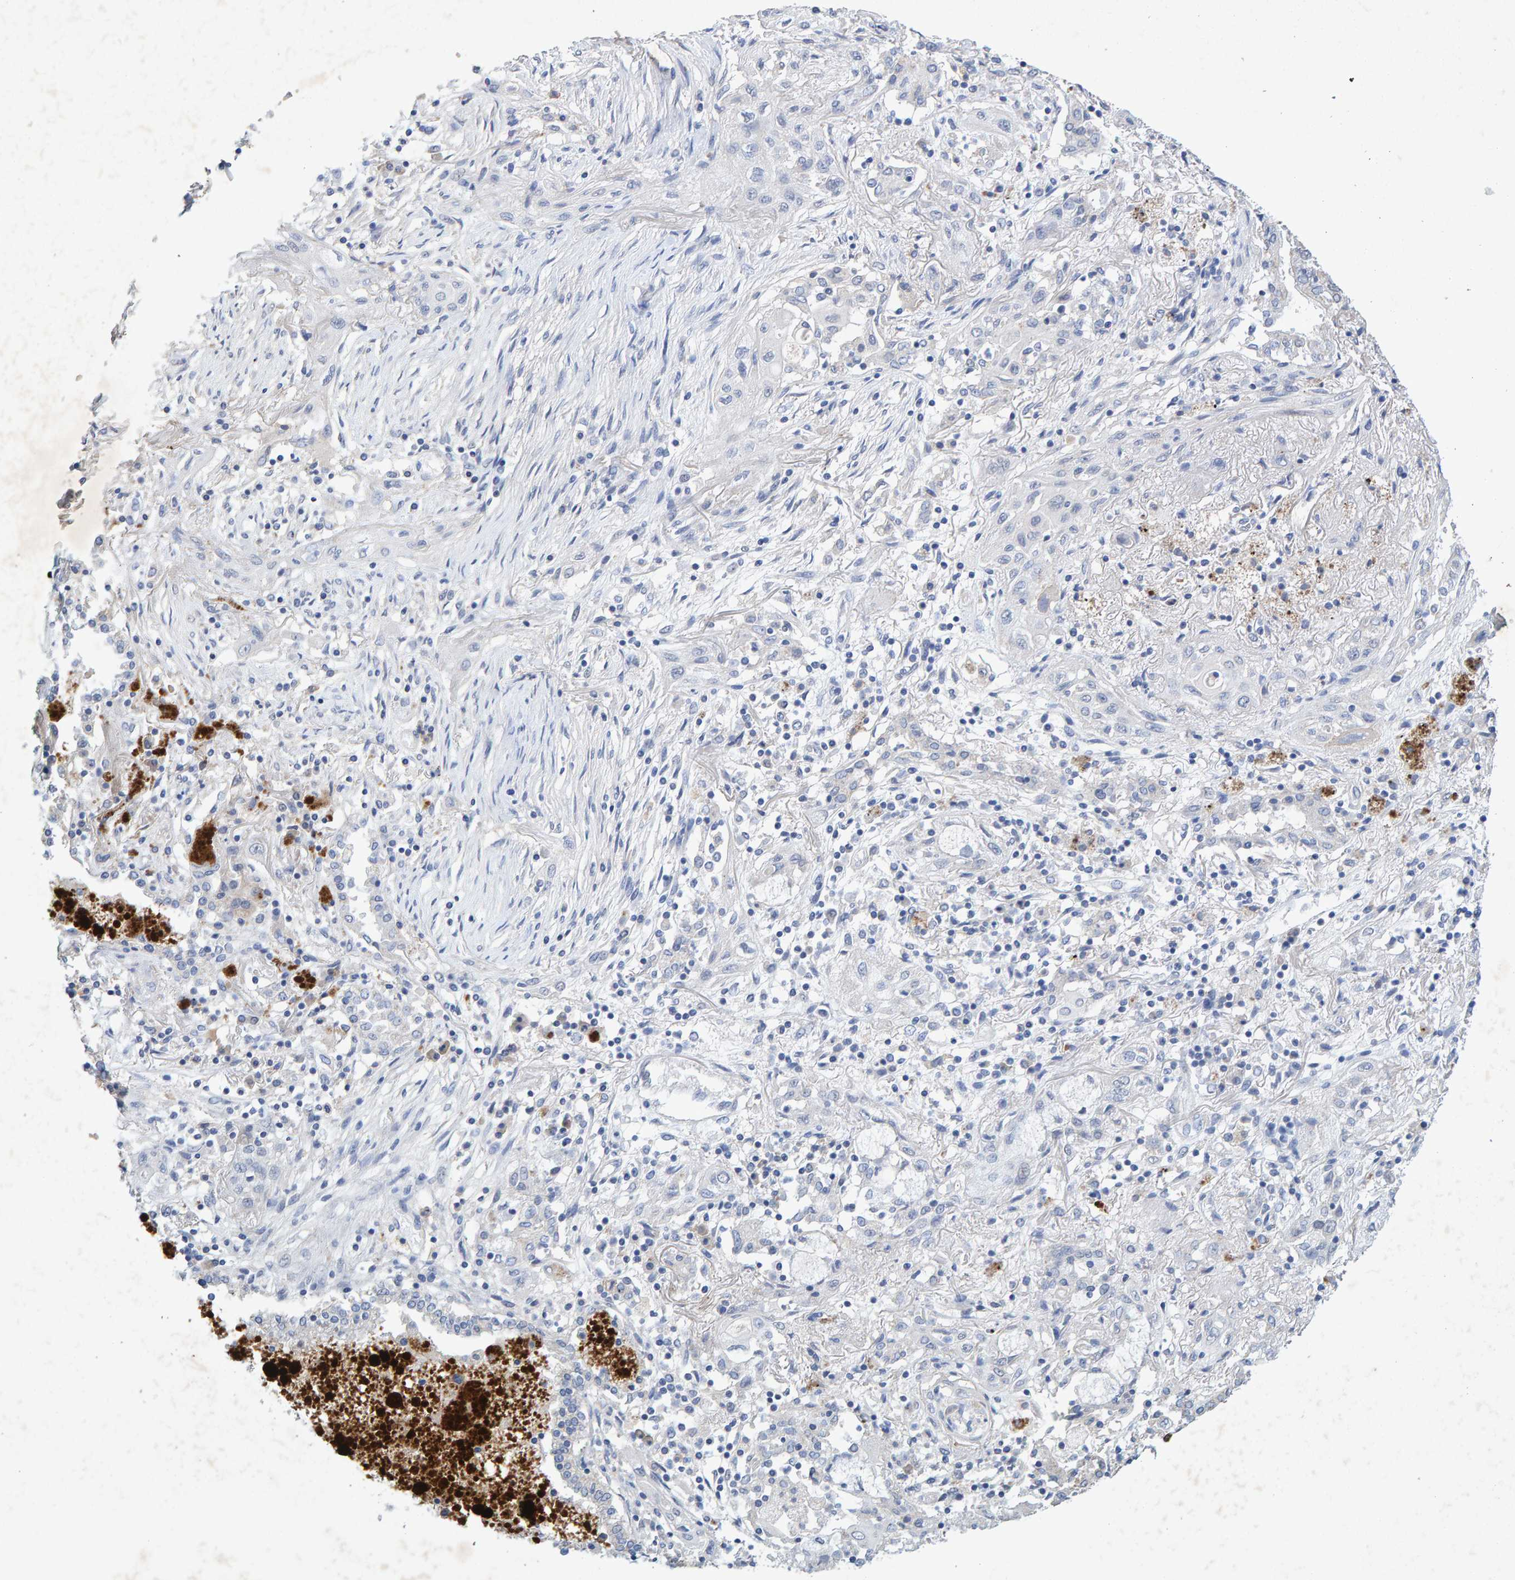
{"staining": {"intensity": "negative", "quantity": "none", "location": "none"}, "tissue": "lung cancer", "cell_type": "Tumor cells", "image_type": "cancer", "snomed": [{"axis": "morphology", "description": "Squamous cell carcinoma, NOS"}, {"axis": "topography", "description": "Lung"}], "caption": "Image shows no protein expression in tumor cells of squamous cell carcinoma (lung) tissue.", "gene": "CTH", "patient": {"sex": "female", "age": 47}}